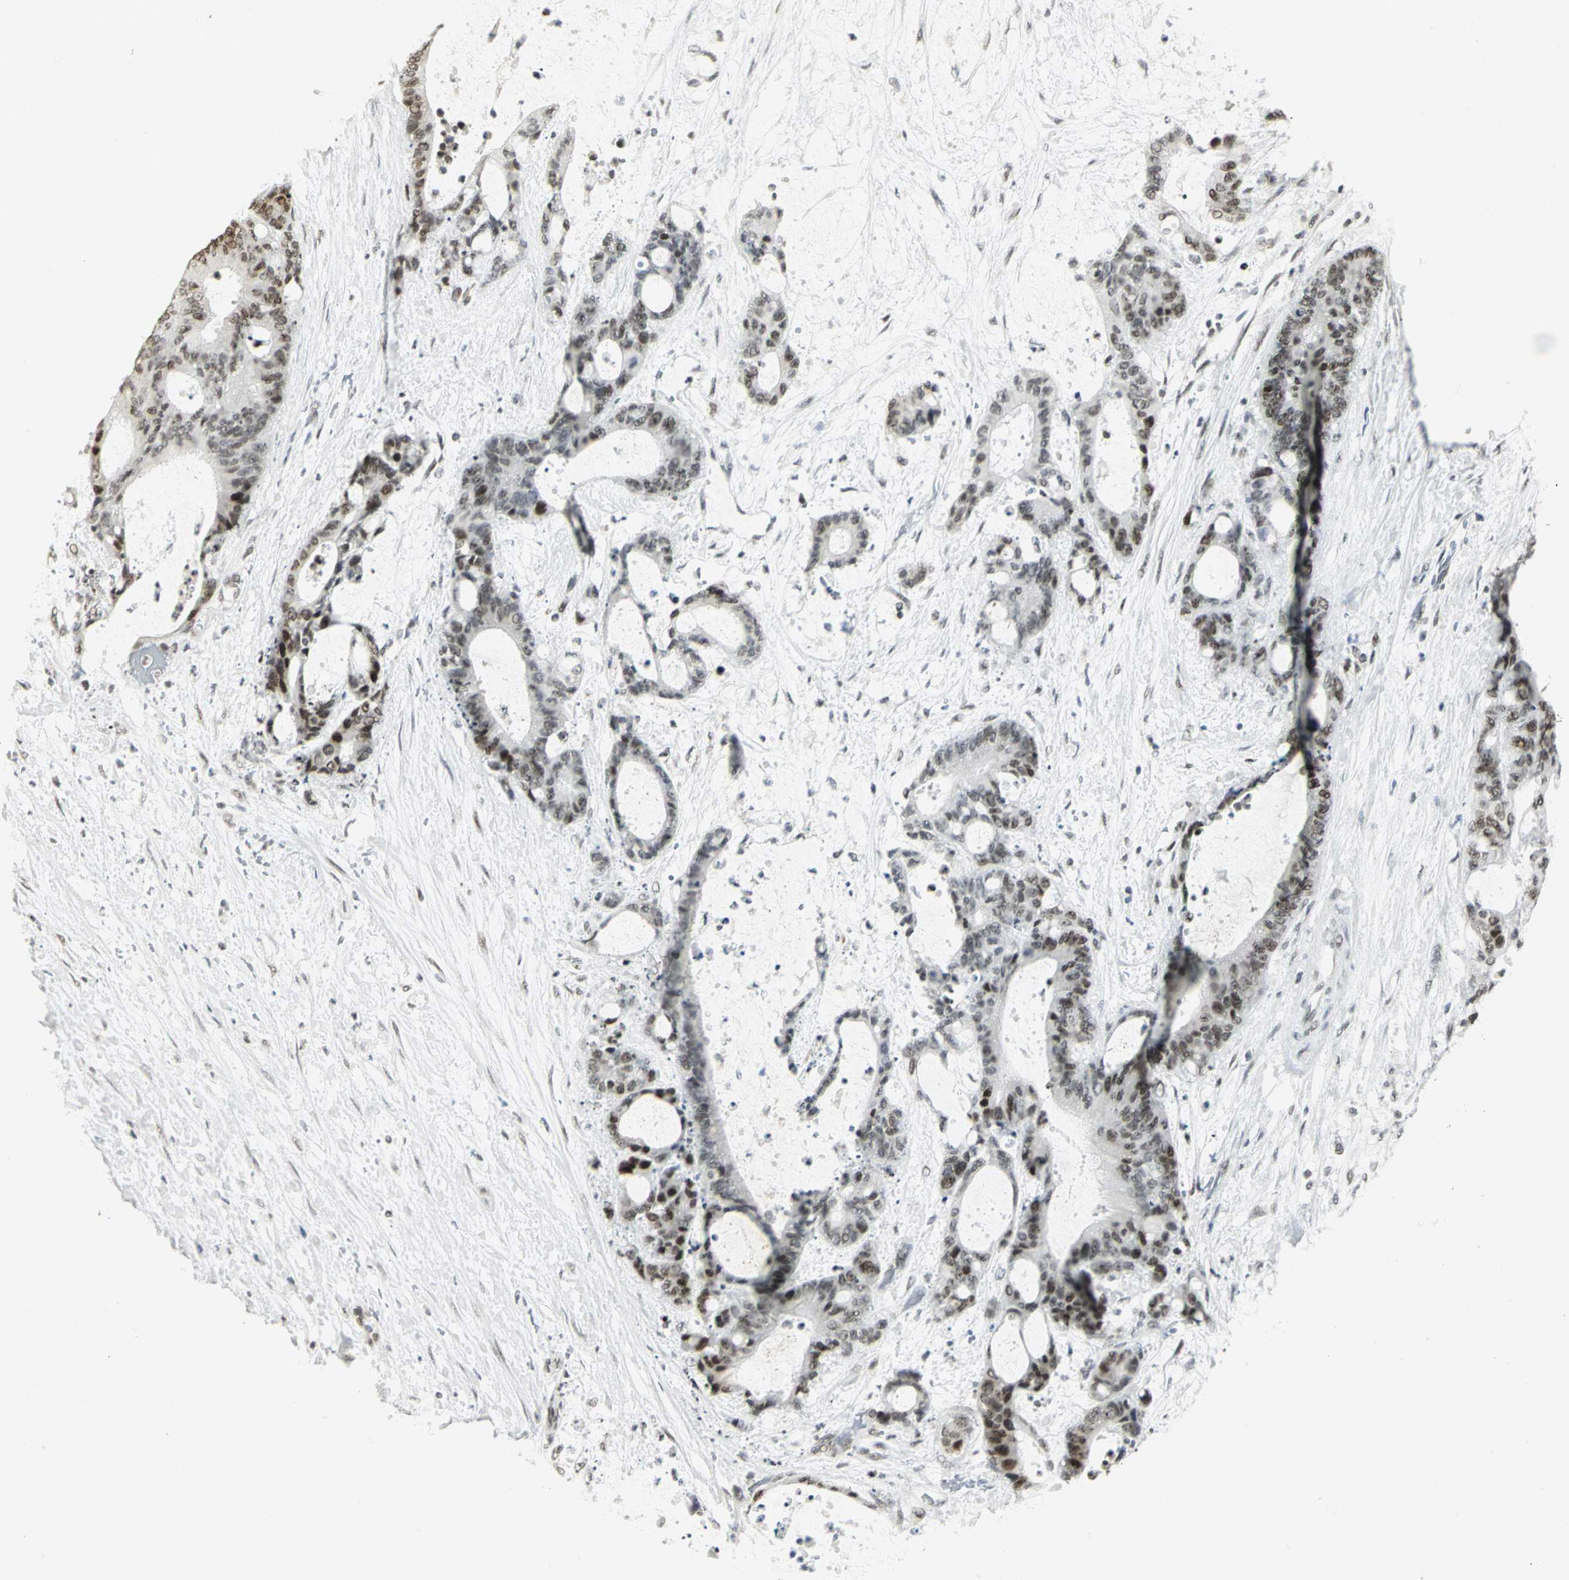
{"staining": {"intensity": "strong", "quantity": ">75%", "location": "nuclear"}, "tissue": "liver cancer", "cell_type": "Tumor cells", "image_type": "cancer", "snomed": [{"axis": "morphology", "description": "Cholangiocarcinoma"}, {"axis": "topography", "description": "Liver"}], "caption": "Protein staining demonstrates strong nuclear positivity in about >75% of tumor cells in liver cancer.", "gene": "CBX3", "patient": {"sex": "female", "age": 73}}